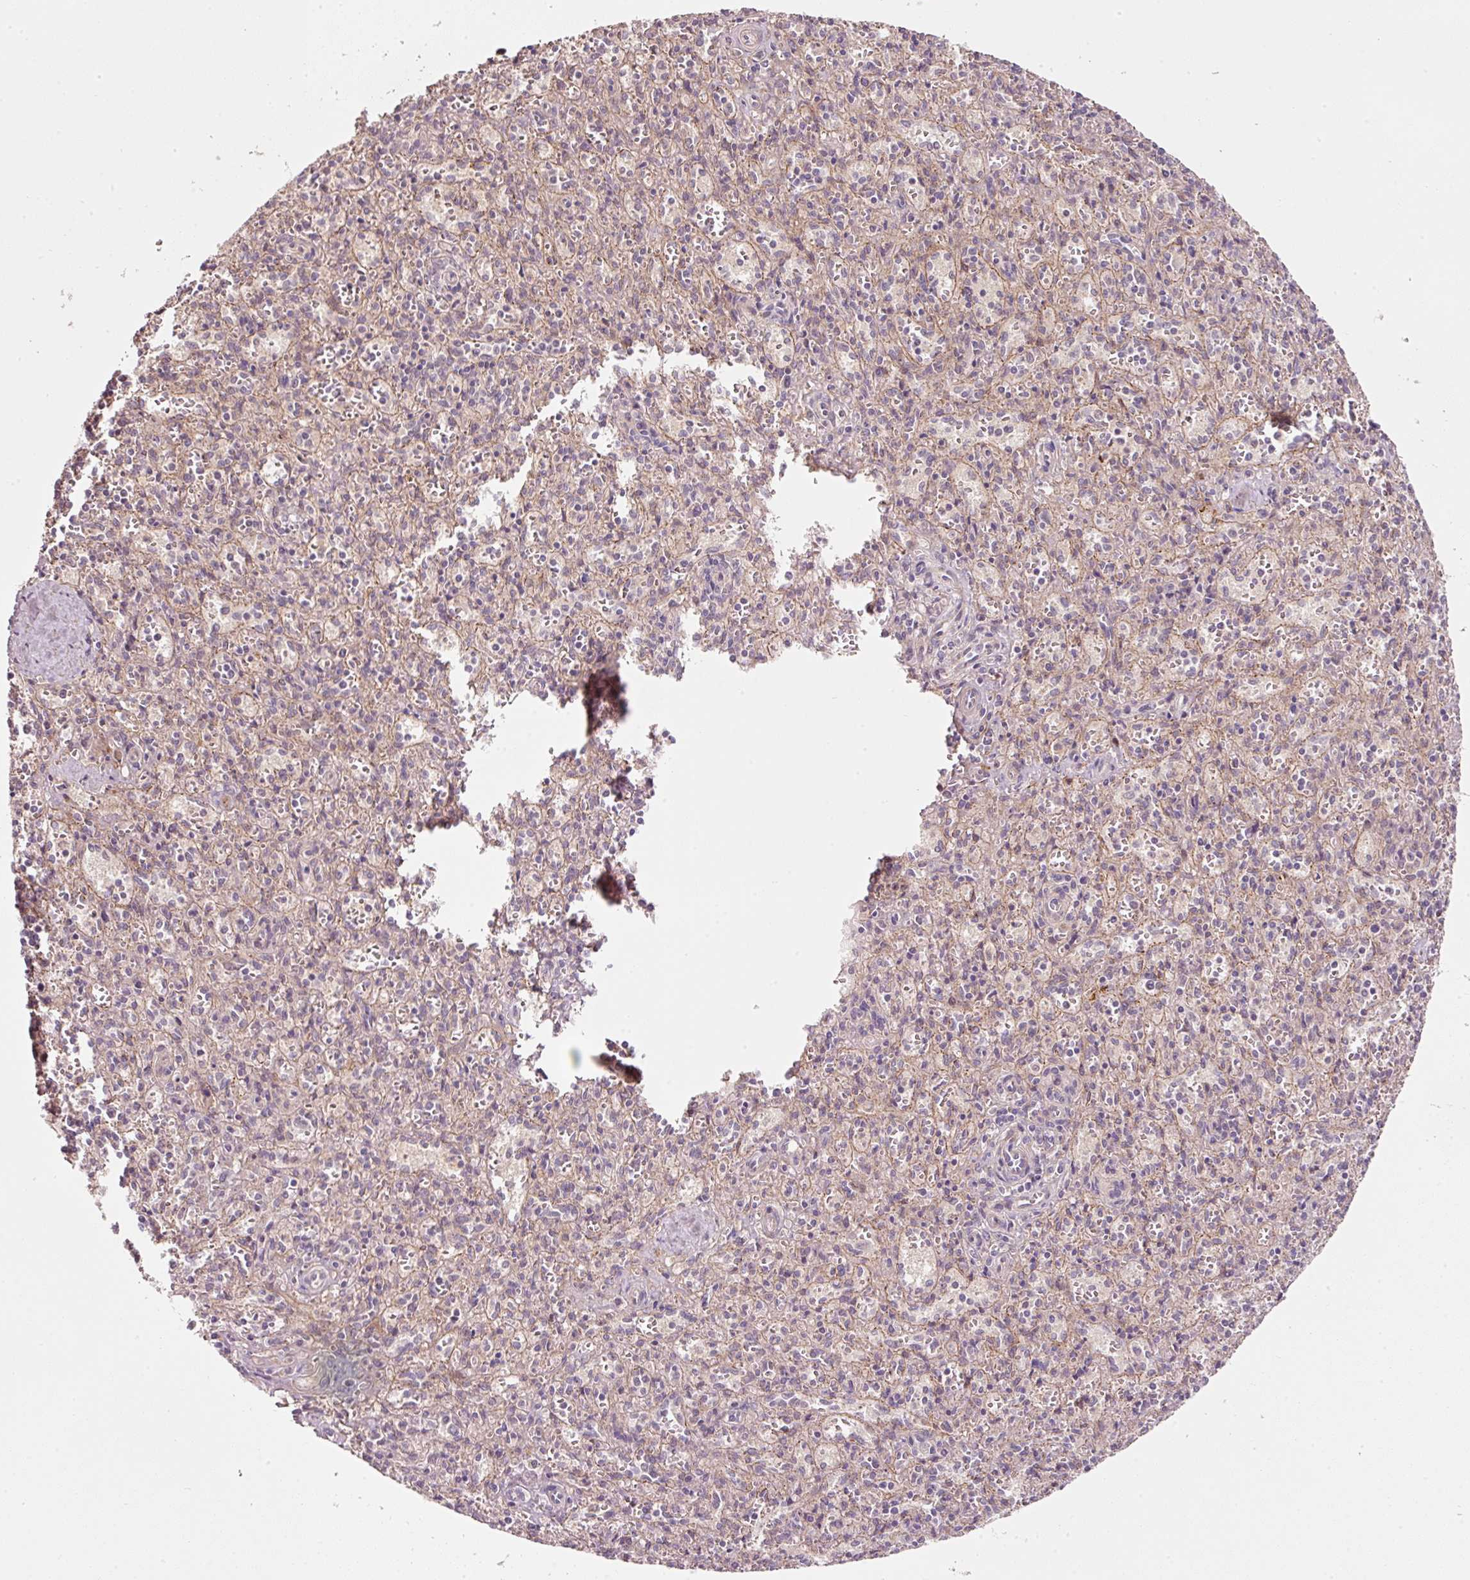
{"staining": {"intensity": "negative", "quantity": "none", "location": "none"}, "tissue": "spleen", "cell_type": "Cells in red pulp", "image_type": "normal", "snomed": [{"axis": "morphology", "description": "Normal tissue, NOS"}, {"axis": "topography", "description": "Spleen"}], "caption": "Spleen stained for a protein using IHC reveals no expression cells in red pulp.", "gene": "TIRAP", "patient": {"sex": "female", "age": 26}}